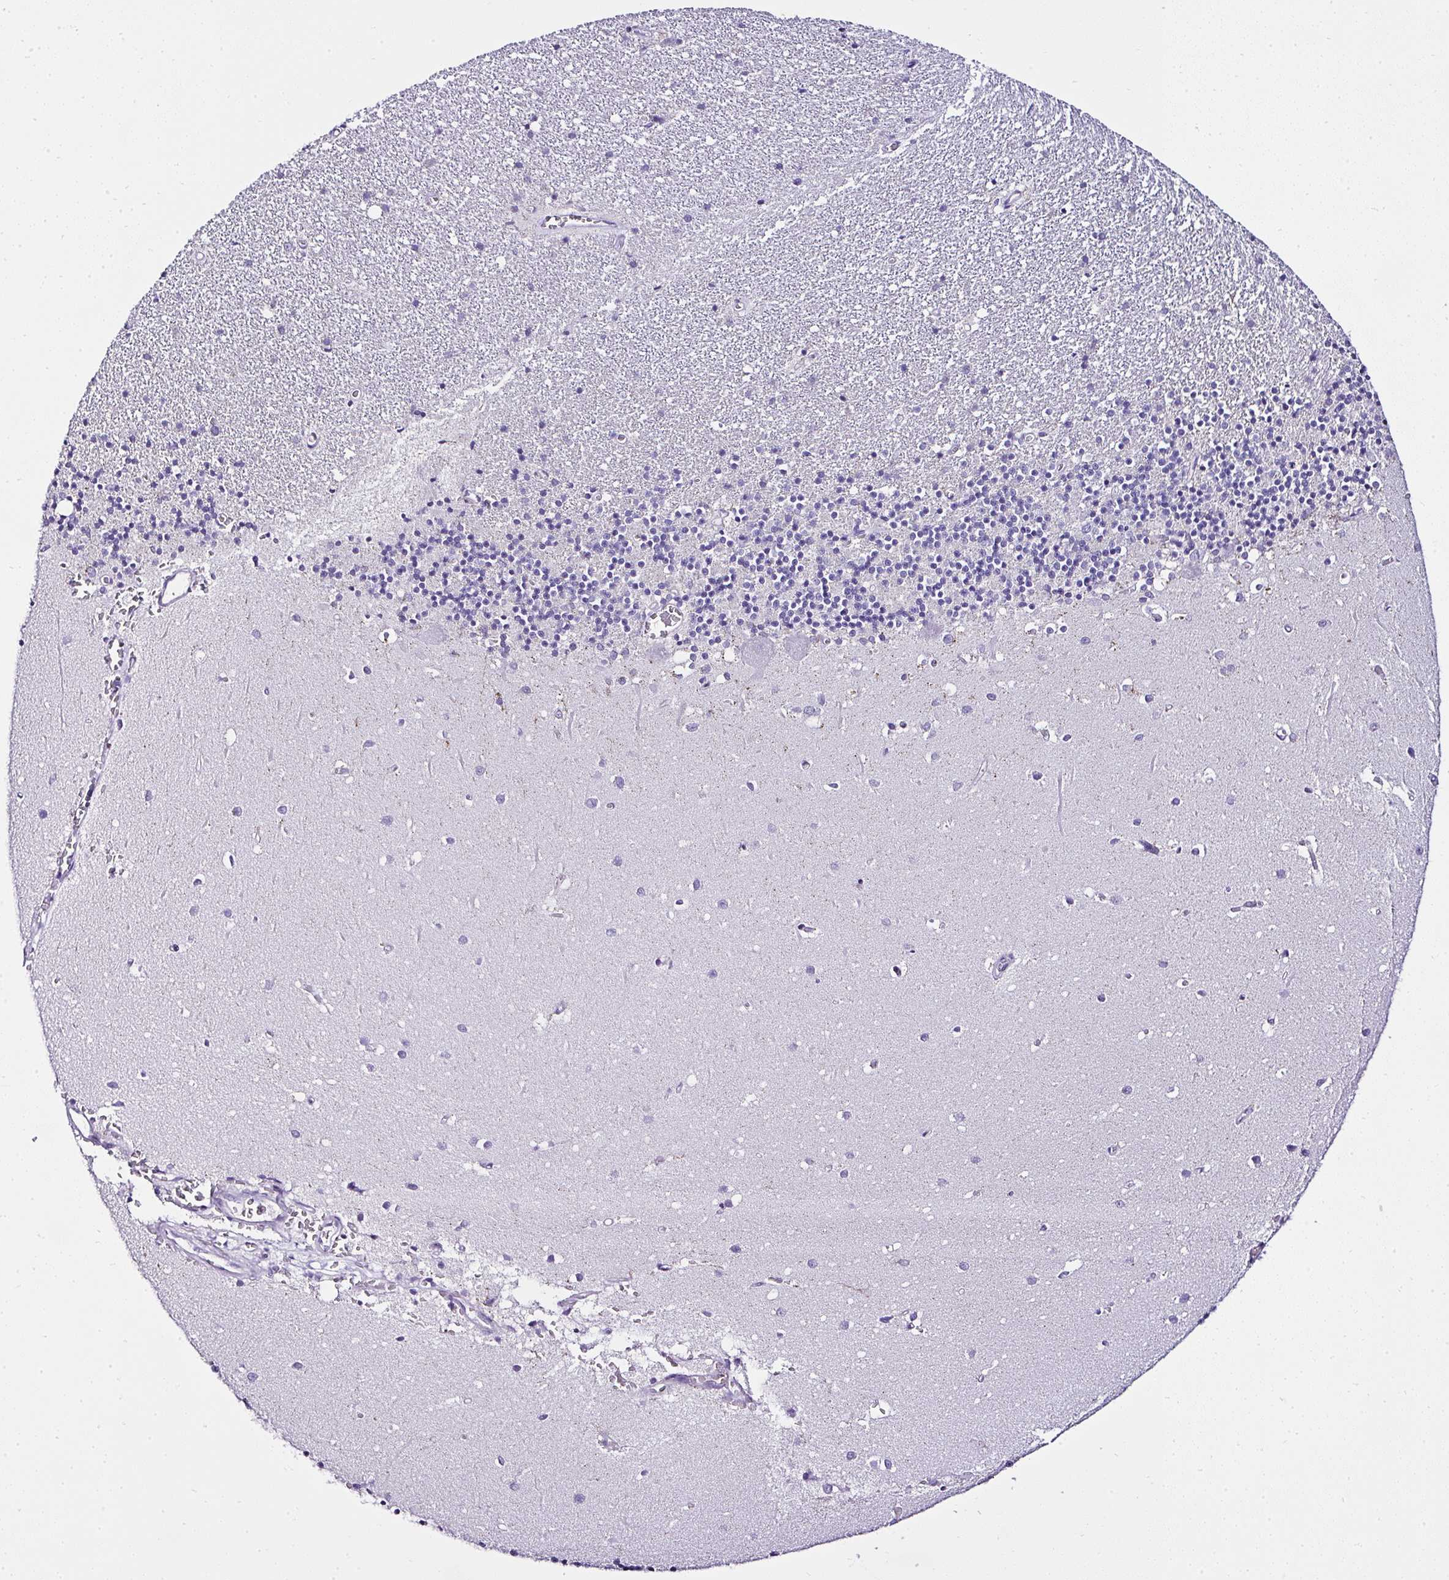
{"staining": {"intensity": "negative", "quantity": "none", "location": "none"}, "tissue": "cerebellum", "cell_type": "Cells in granular layer", "image_type": "normal", "snomed": [{"axis": "morphology", "description": "Normal tissue, NOS"}, {"axis": "topography", "description": "Cerebellum"}], "caption": "Cells in granular layer show no significant protein expression in normal cerebellum. (DAB IHC visualized using brightfield microscopy, high magnification).", "gene": "RNF183", "patient": {"sex": "male", "age": 54}}